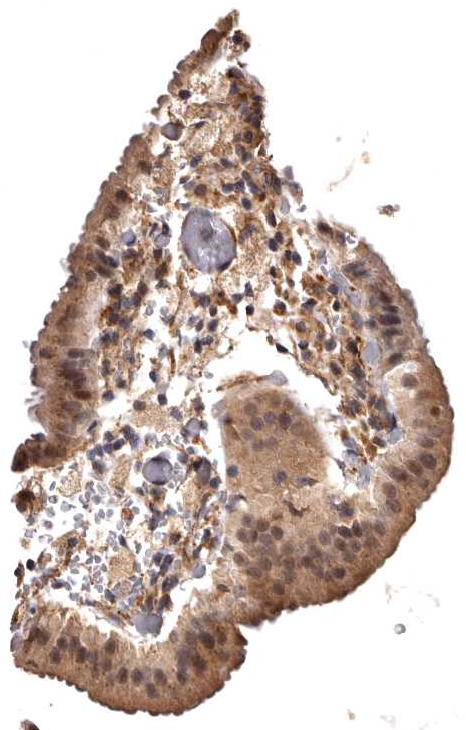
{"staining": {"intensity": "moderate", "quantity": ">75%", "location": "cytoplasmic/membranous"}, "tissue": "gallbladder", "cell_type": "Glandular cells", "image_type": "normal", "snomed": [{"axis": "morphology", "description": "Normal tissue, NOS"}, {"axis": "topography", "description": "Gallbladder"}], "caption": "Immunohistochemistry (DAB) staining of benign human gallbladder reveals moderate cytoplasmic/membranous protein staining in about >75% of glandular cells. The staining was performed using DAB to visualize the protein expression in brown, while the nuclei were stained in blue with hematoxylin (Magnification: 20x).", "gene": "FAM91A1", "patient": {"sex": "male", "age": 54}}